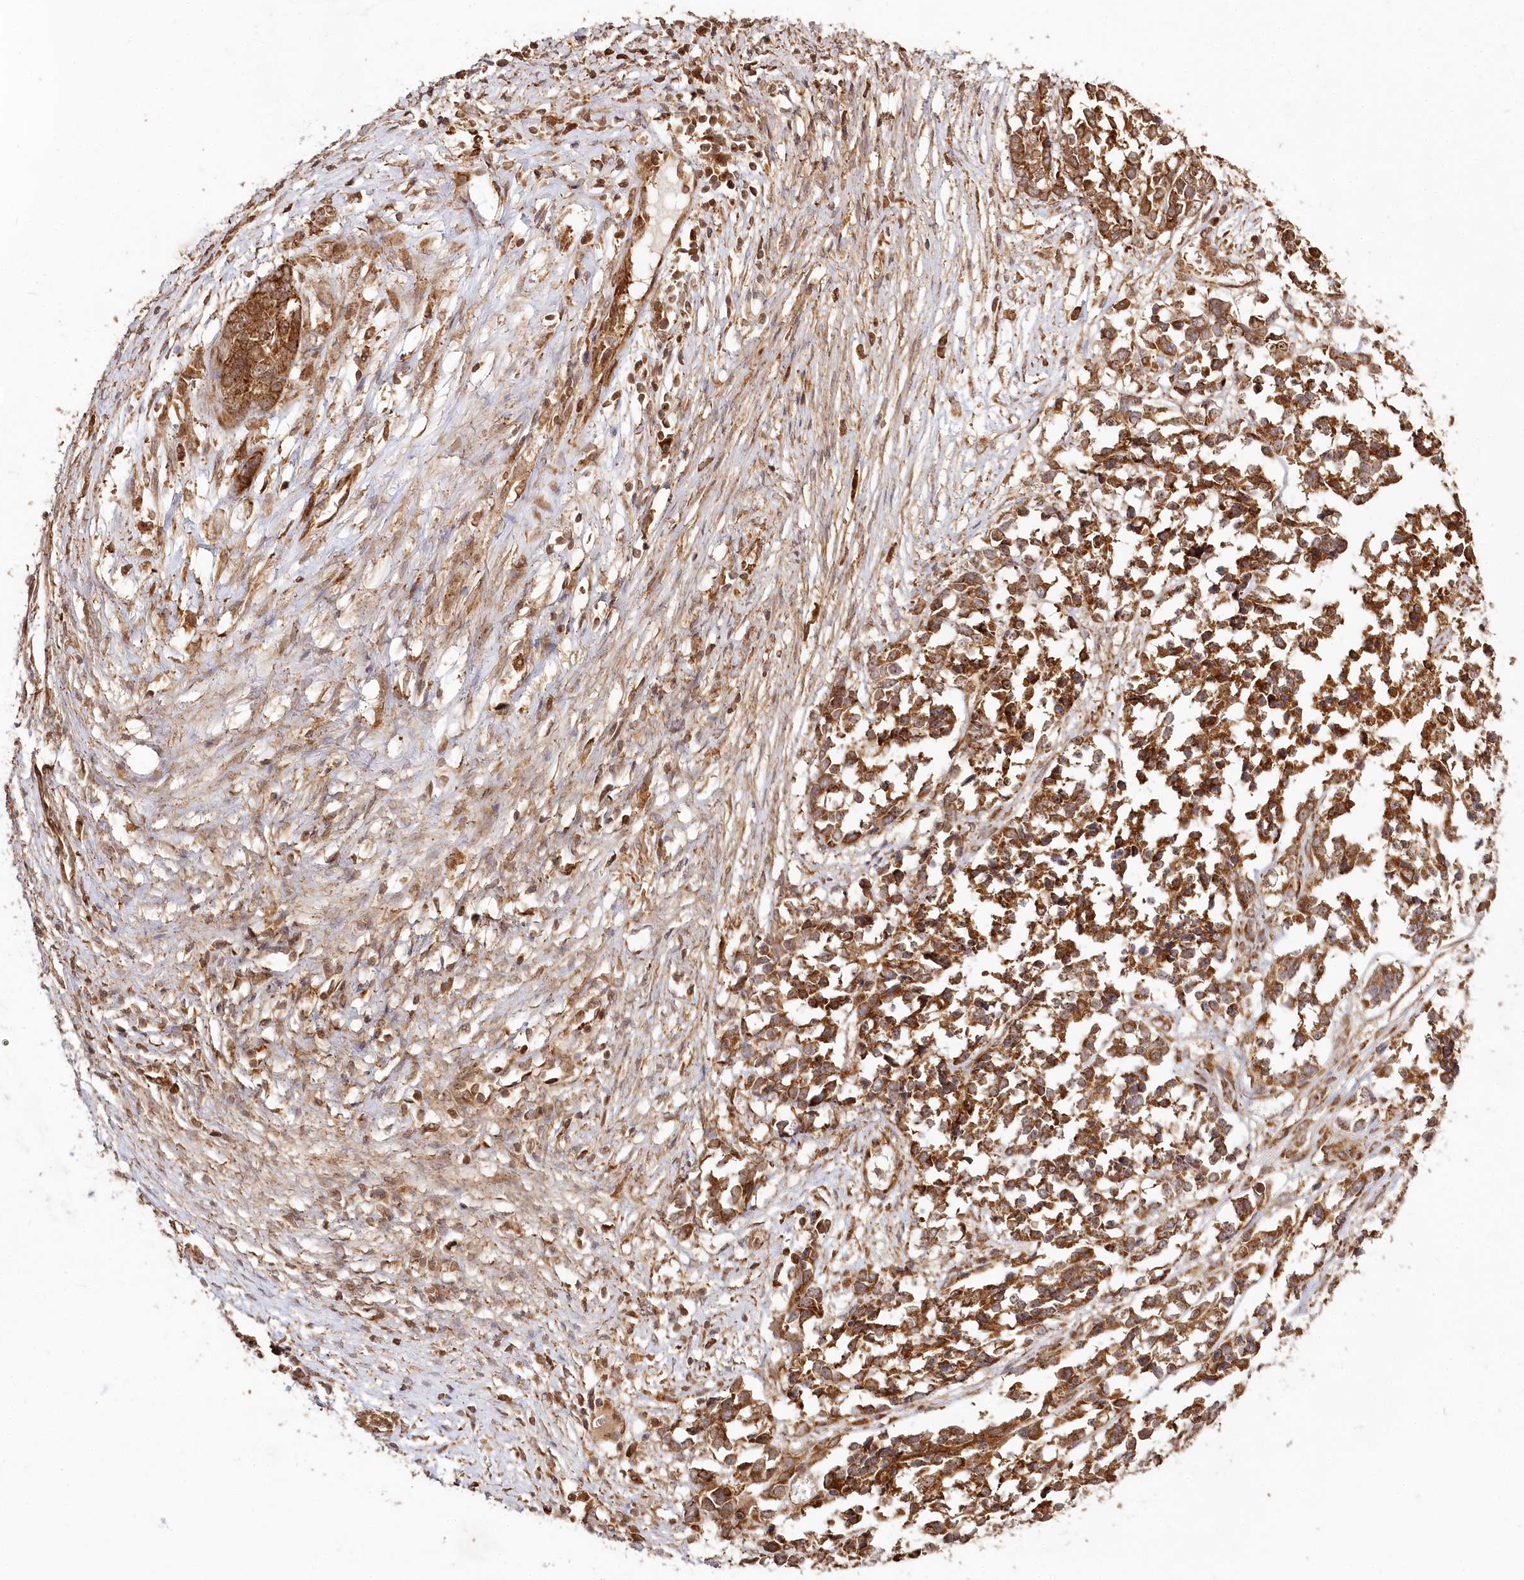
{"staining": {"intensity": "strong", "quantity": ">75%", "location": "cytoplasmic/membranous"}, "tissue": "ovarian cancer", "cell_type": "Tumor cells", "image_type": "cancer", "snomed": [{"axis": "morphology", "description": "Cystadenocarcinoma, serous, NOS"}, {"axis": "topography", "description": "Ovary"}], "caption": "Serous cystadenocarcinoma (ovarian) tissue shows strong cytoplasmic/membranous staining in approximately >75% of tumor cells", "gene": "ULK2", "patient": {"sex": "female", "age": 44}}